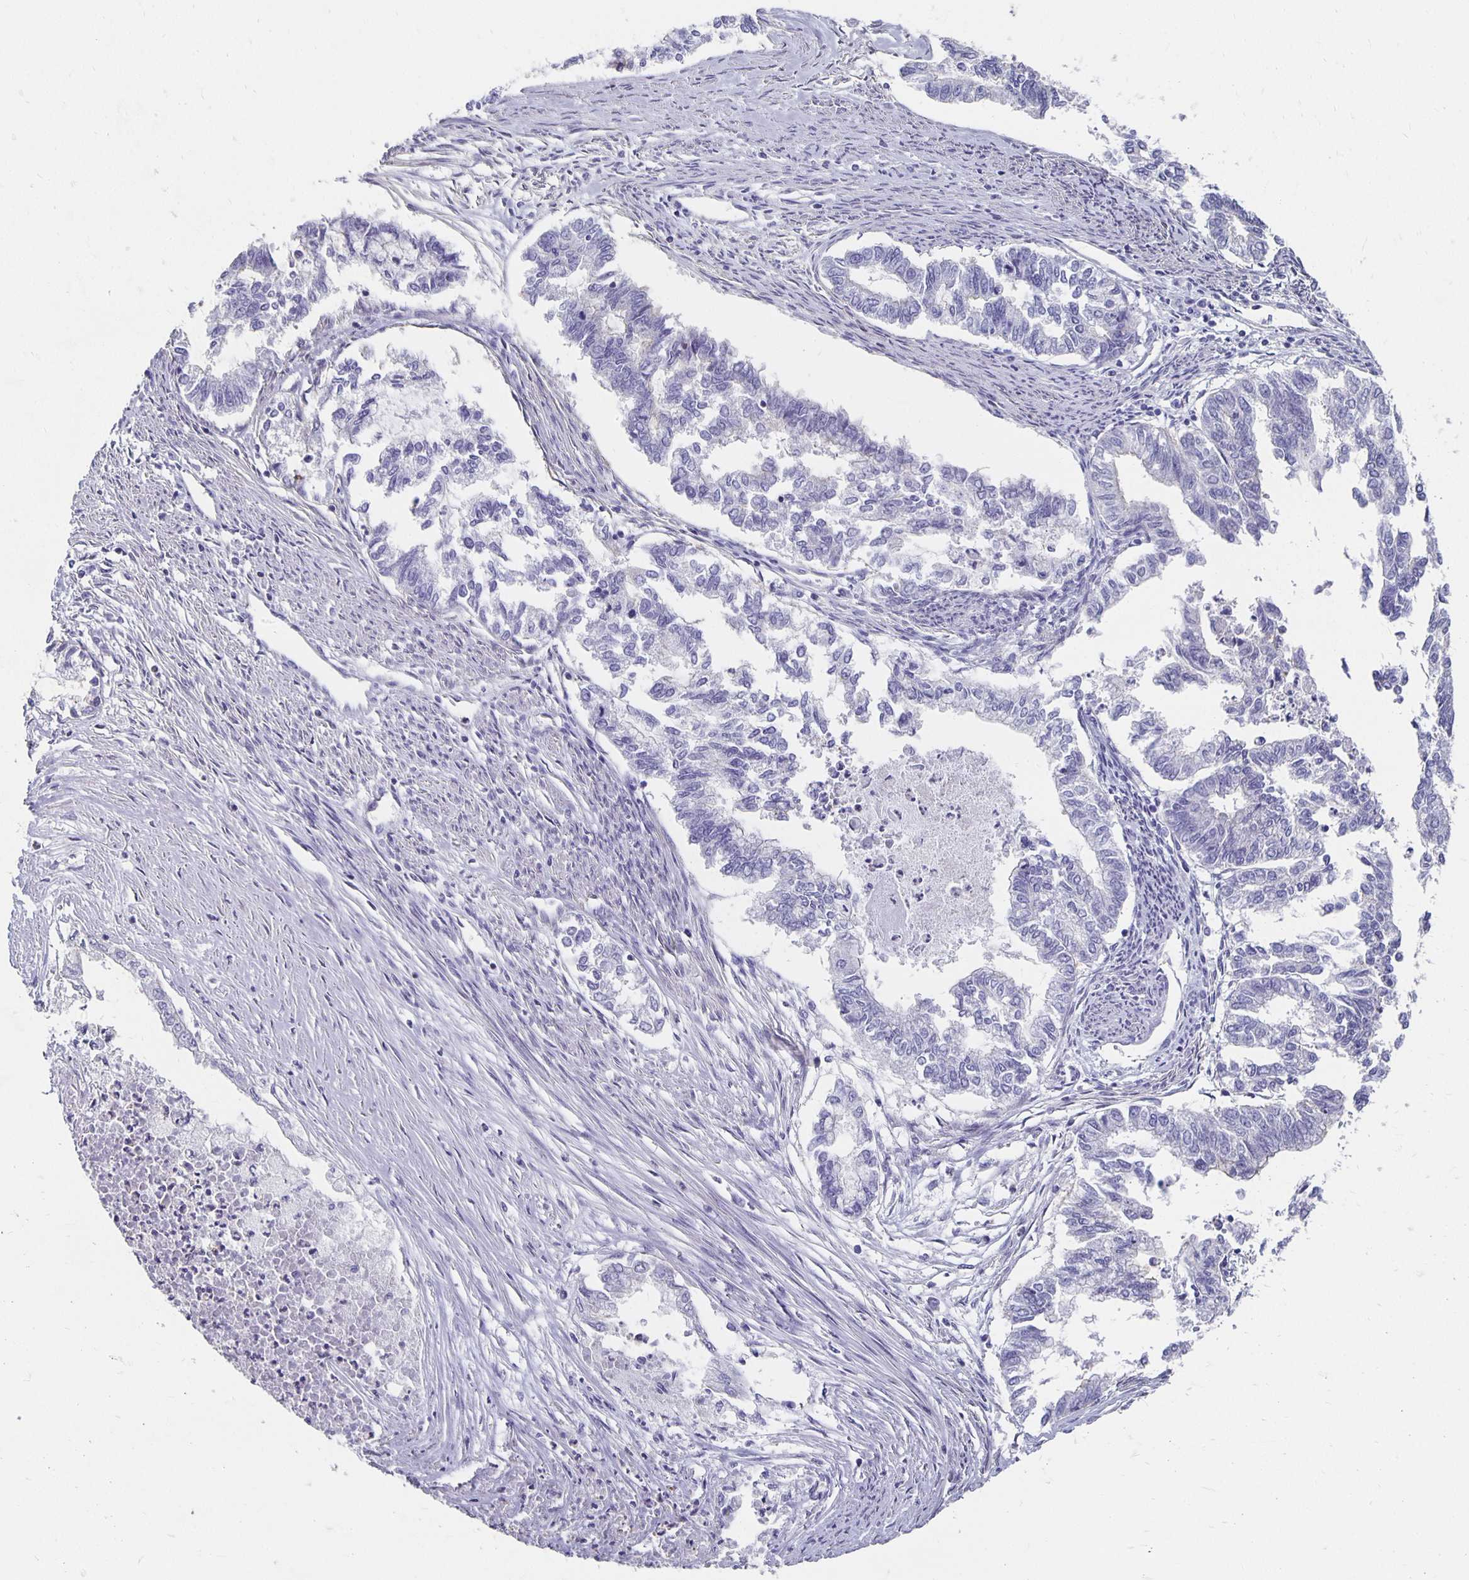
{"staining": {"intensity": "negative", "quantity": "none", "location": "none"}, "tissue": "endometrial cancer", "cell_type": "Tumor cells", "image_type": "cancer", "snomed": [{"axis": "morphology", "description": "Adenocarcinoma, NOS"}, {"axis": "topography", "description": "Endometrium"}], "caption": "Human adenocarcinoma (endometrial) stained for a protein using immunohistochemistry displays no positivity in tumor cells.", "gene": "APOB", "patient": {"sex": "female", "age": 79}}